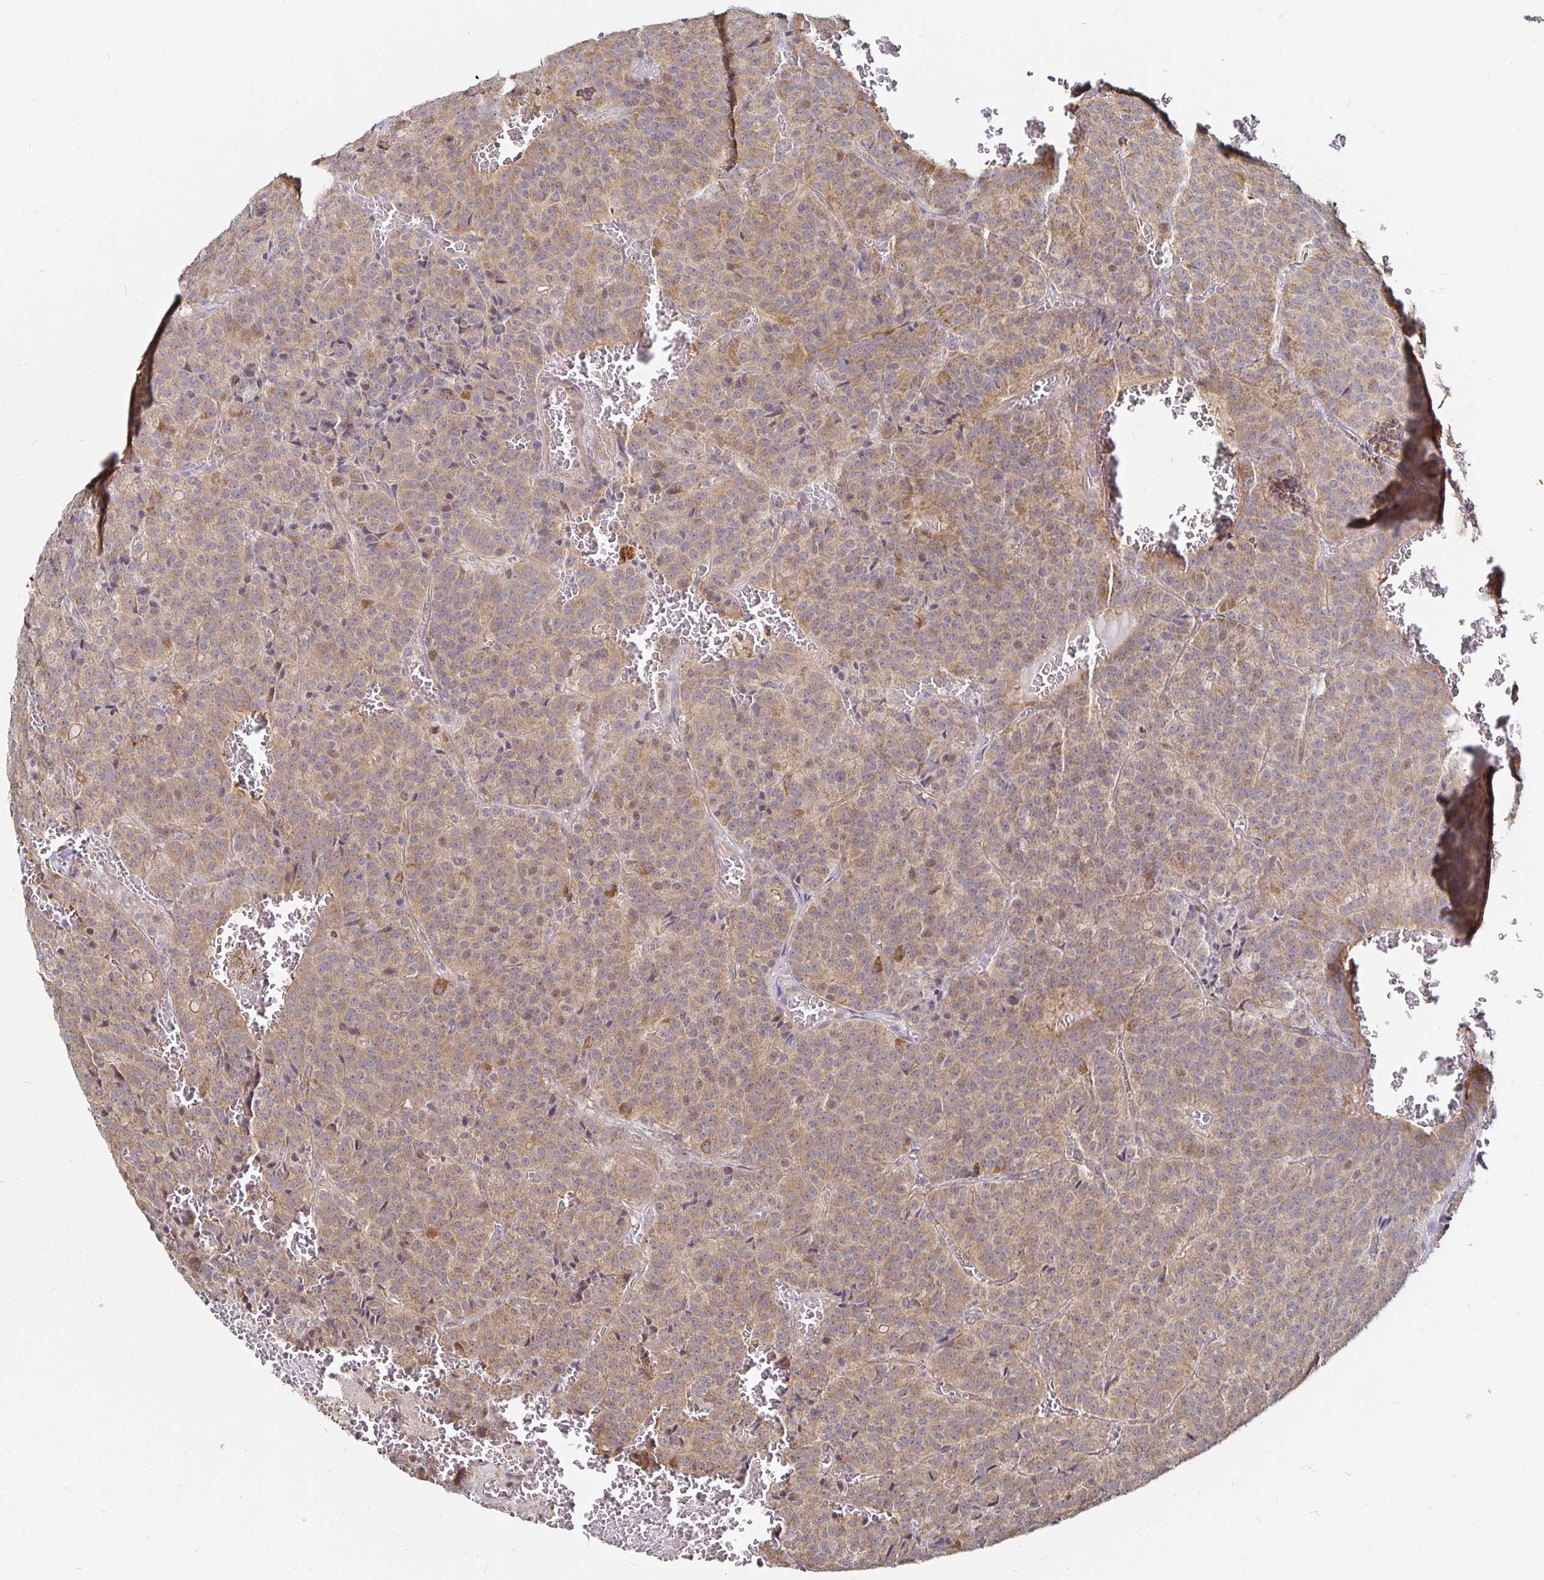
{"staining": {"intensity": "weak", "quantity": ">75%", "location": "cytoplasmic/membranous"}, "tissue": "carcinoid", "cell_type": "Tumor cells", "image_type": "cancer", "snomed": [{"axis": "morphology", "description": "Carcinoid, malignant, NOS"}, {"axis": "topography", "description": "Lung"}], "caption": "High-magnification brightfield microscopy of malignant carcinoid stained with DAB (brown) and counterstained with hematoxylin (blue). tumor cells exhibit weak cytoplasmic/membranous positivity is appreciated in approximately>75% of cells.", "gene": "CYP27A1", "patient": {"sex": "male", "age": 70}}